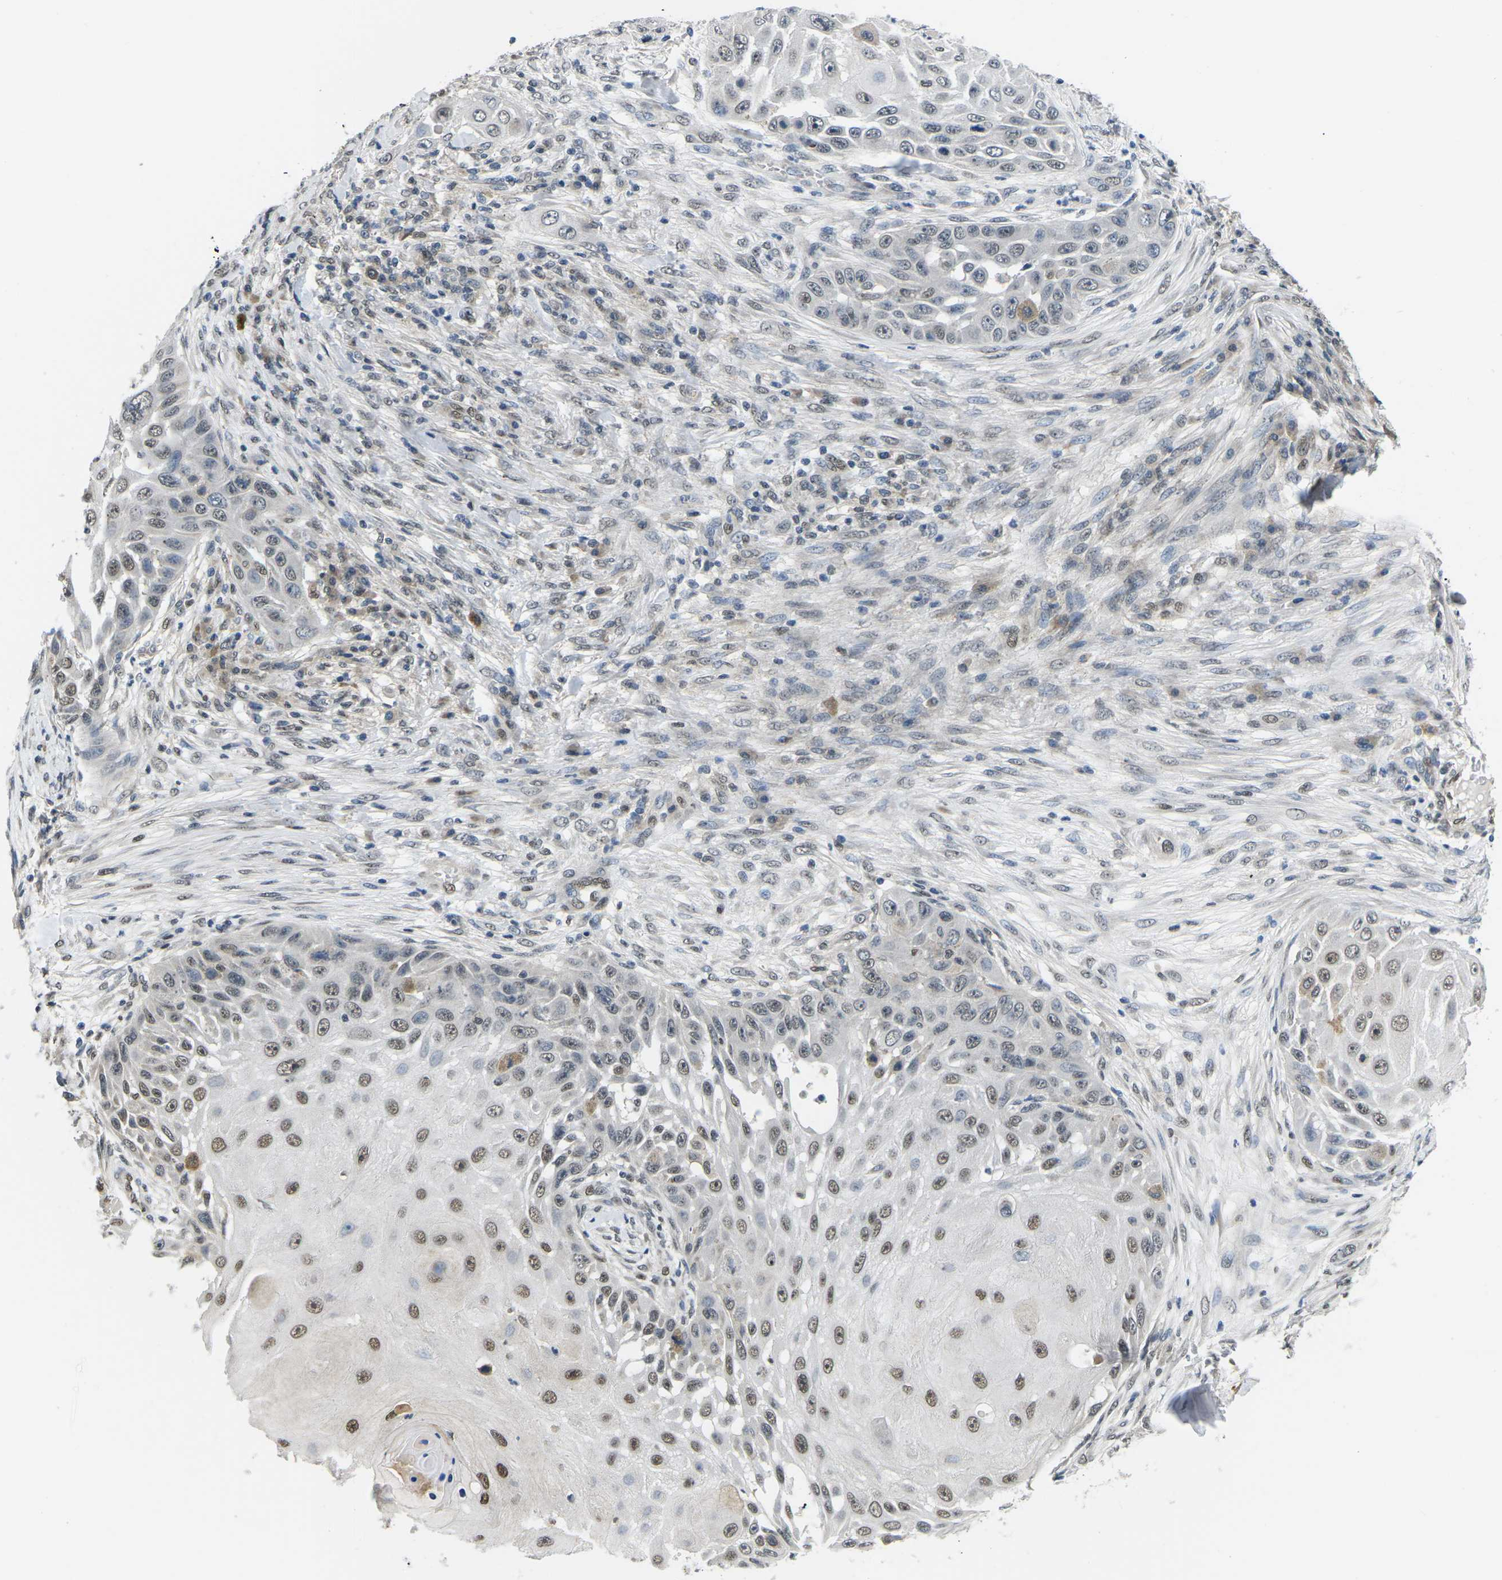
{"staining": {"intensity": "moderate", "quantity": ">75%", "location": "nuclear"}, "tissue": "skin cancer", "cell_type": "Tumor cells", "image_type": "cancer", "snomed": [{"axis": "morphology", "description": "Squamous cell carcinoma, NOS"}, {"axis": "topography", "description": "Skin"}], "caption": "The histopathology image shows staining of skin squamous cell carcinoma, revealing moderate nuclear protein positivity (brown color) within tumor cells.", "gene": "ERBB4", "patient": {"sex": "female", "age": 44}}